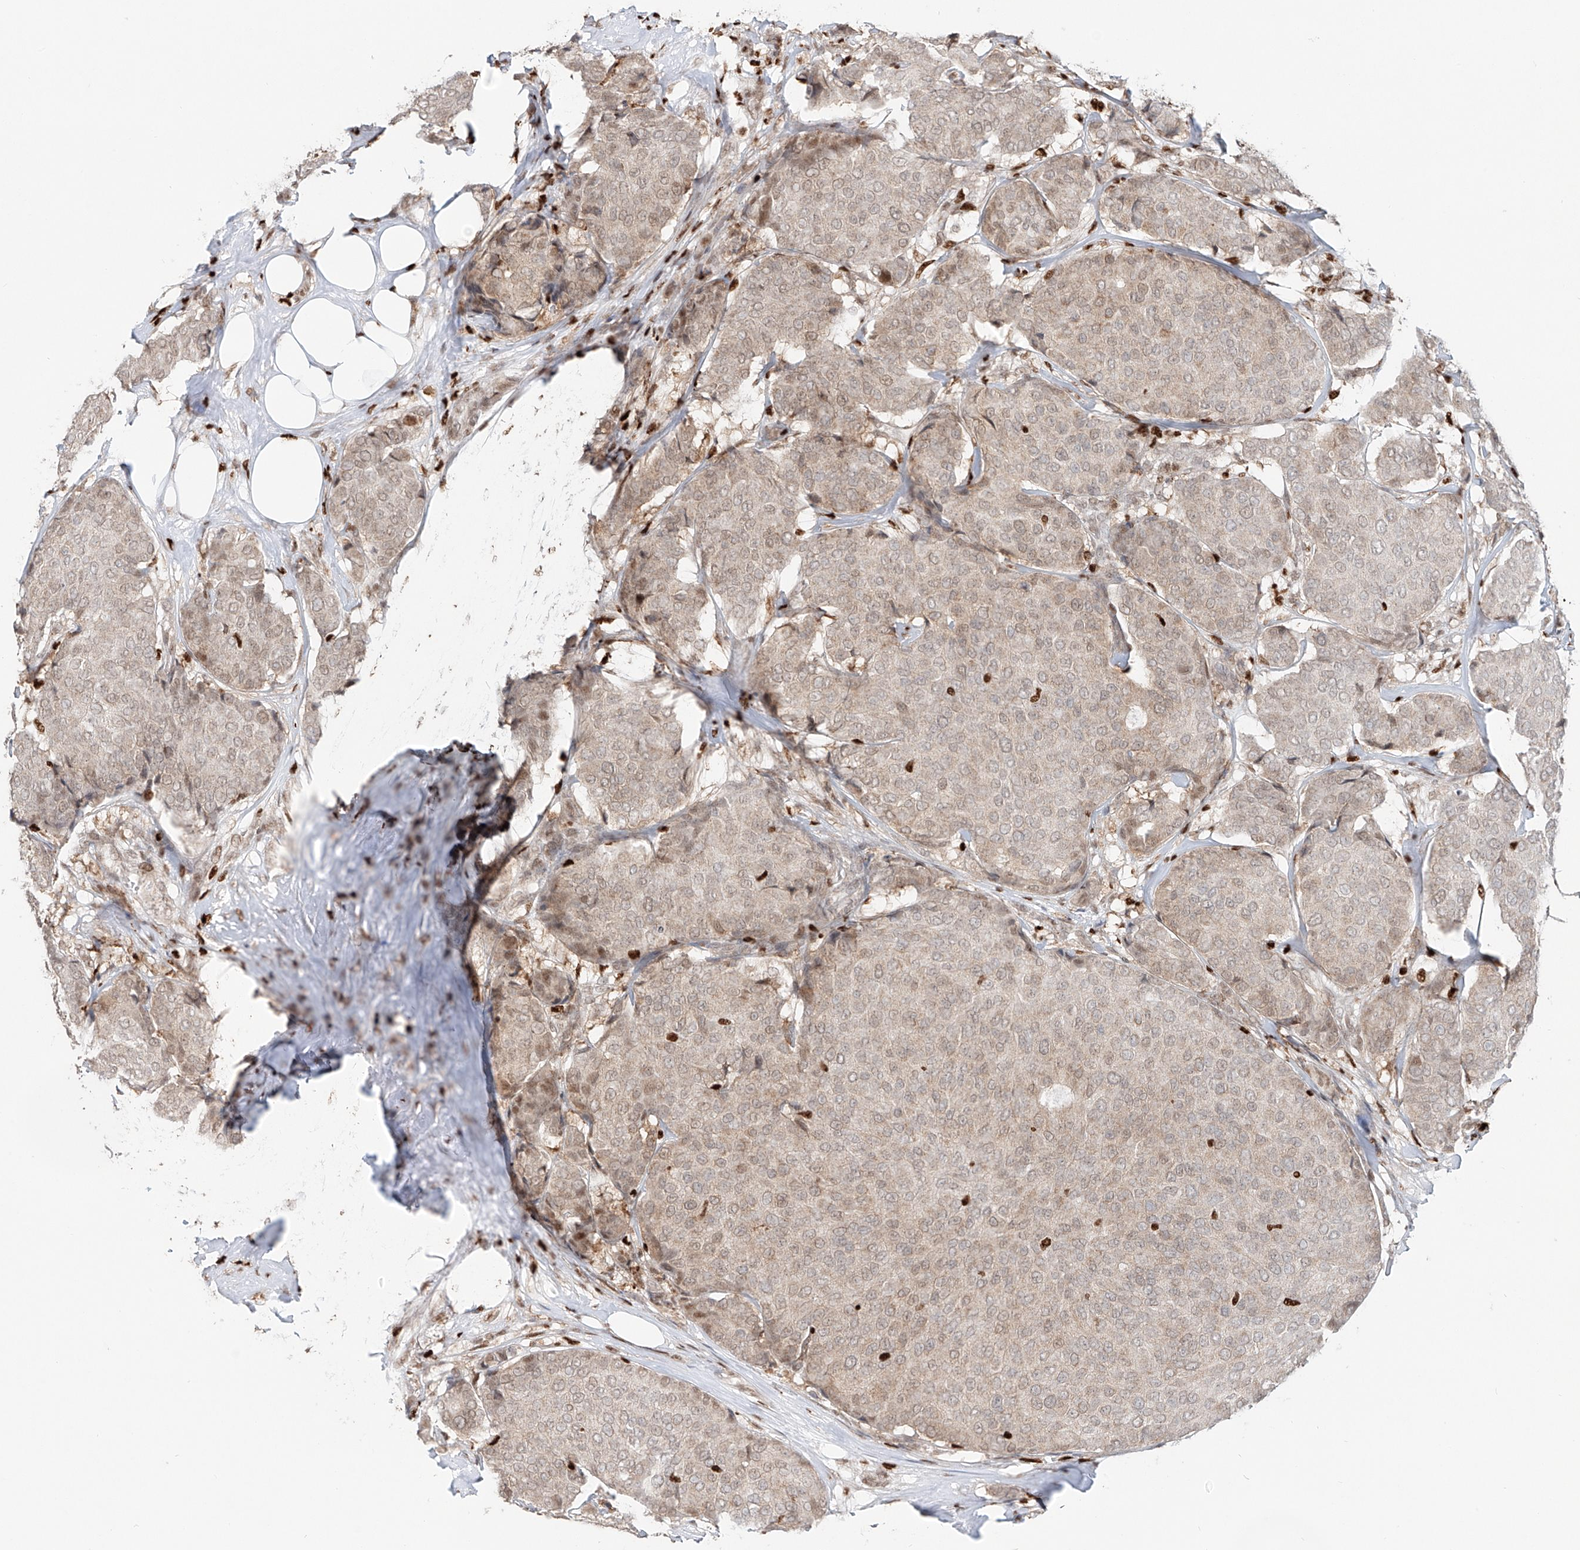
{"staining": {"intensity": "weak", "quantity": ">75%", "location": "nuclear"}, "tissue": "breast cancer", "cell_type": "Tumor cells", "image_type": "cancer", "snomed": [{"axis": "morphology", "description": "Duct carcinoma"}, {"axis": "topography", "description": "Breast"}], "caption": "A photomicrograph of invasive ductal carcinoma (breast) stained for a protein reveals weak nuclear brown staining in tumor cells.", "gene": "DZIP1L", "patient": {"sex": "female", "age": 75}}